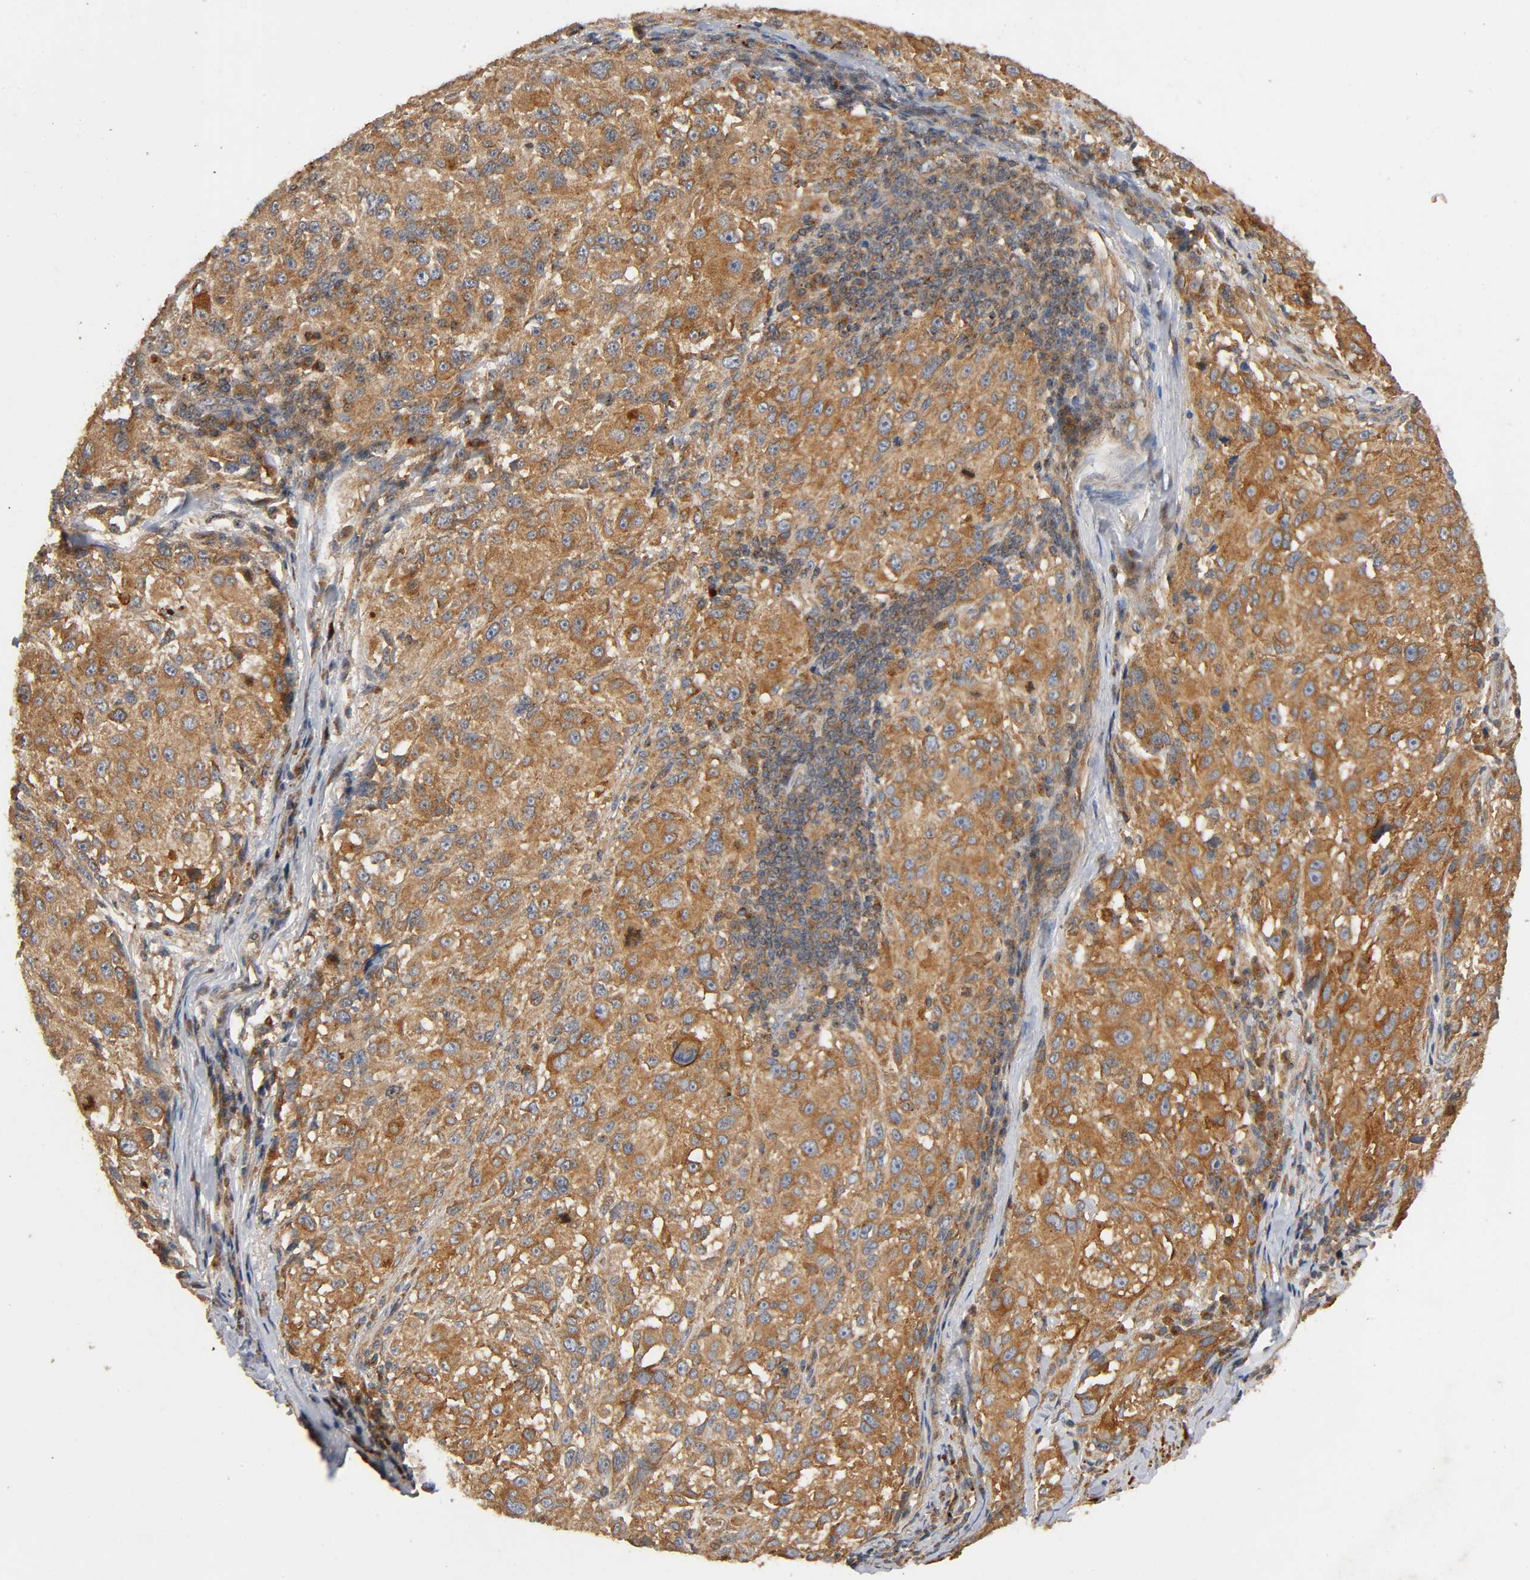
{"staining": {"intensity": "moderate", "quantity": ">75%", "location": "cytoplasmic/membranous"}, "tissue": "melanoma", "cell_type": "Tumor cells", "image_type": "cancer", "snomed": [{"axis": "morphology", "description": "Necrosis, NOS"}, {"axis": "morphology", "description": "Malignant melanoma, NOS"}, {"axis": "topography", "description": "Skin"}], "caption": "A medium amount of moderate cytoplasmic/membranous positivity is seen in about >75% of tumor cells in malignant melanoma tissue.", "gene": "IKBKB", "patient": {"sex": "female", "age": 87}}